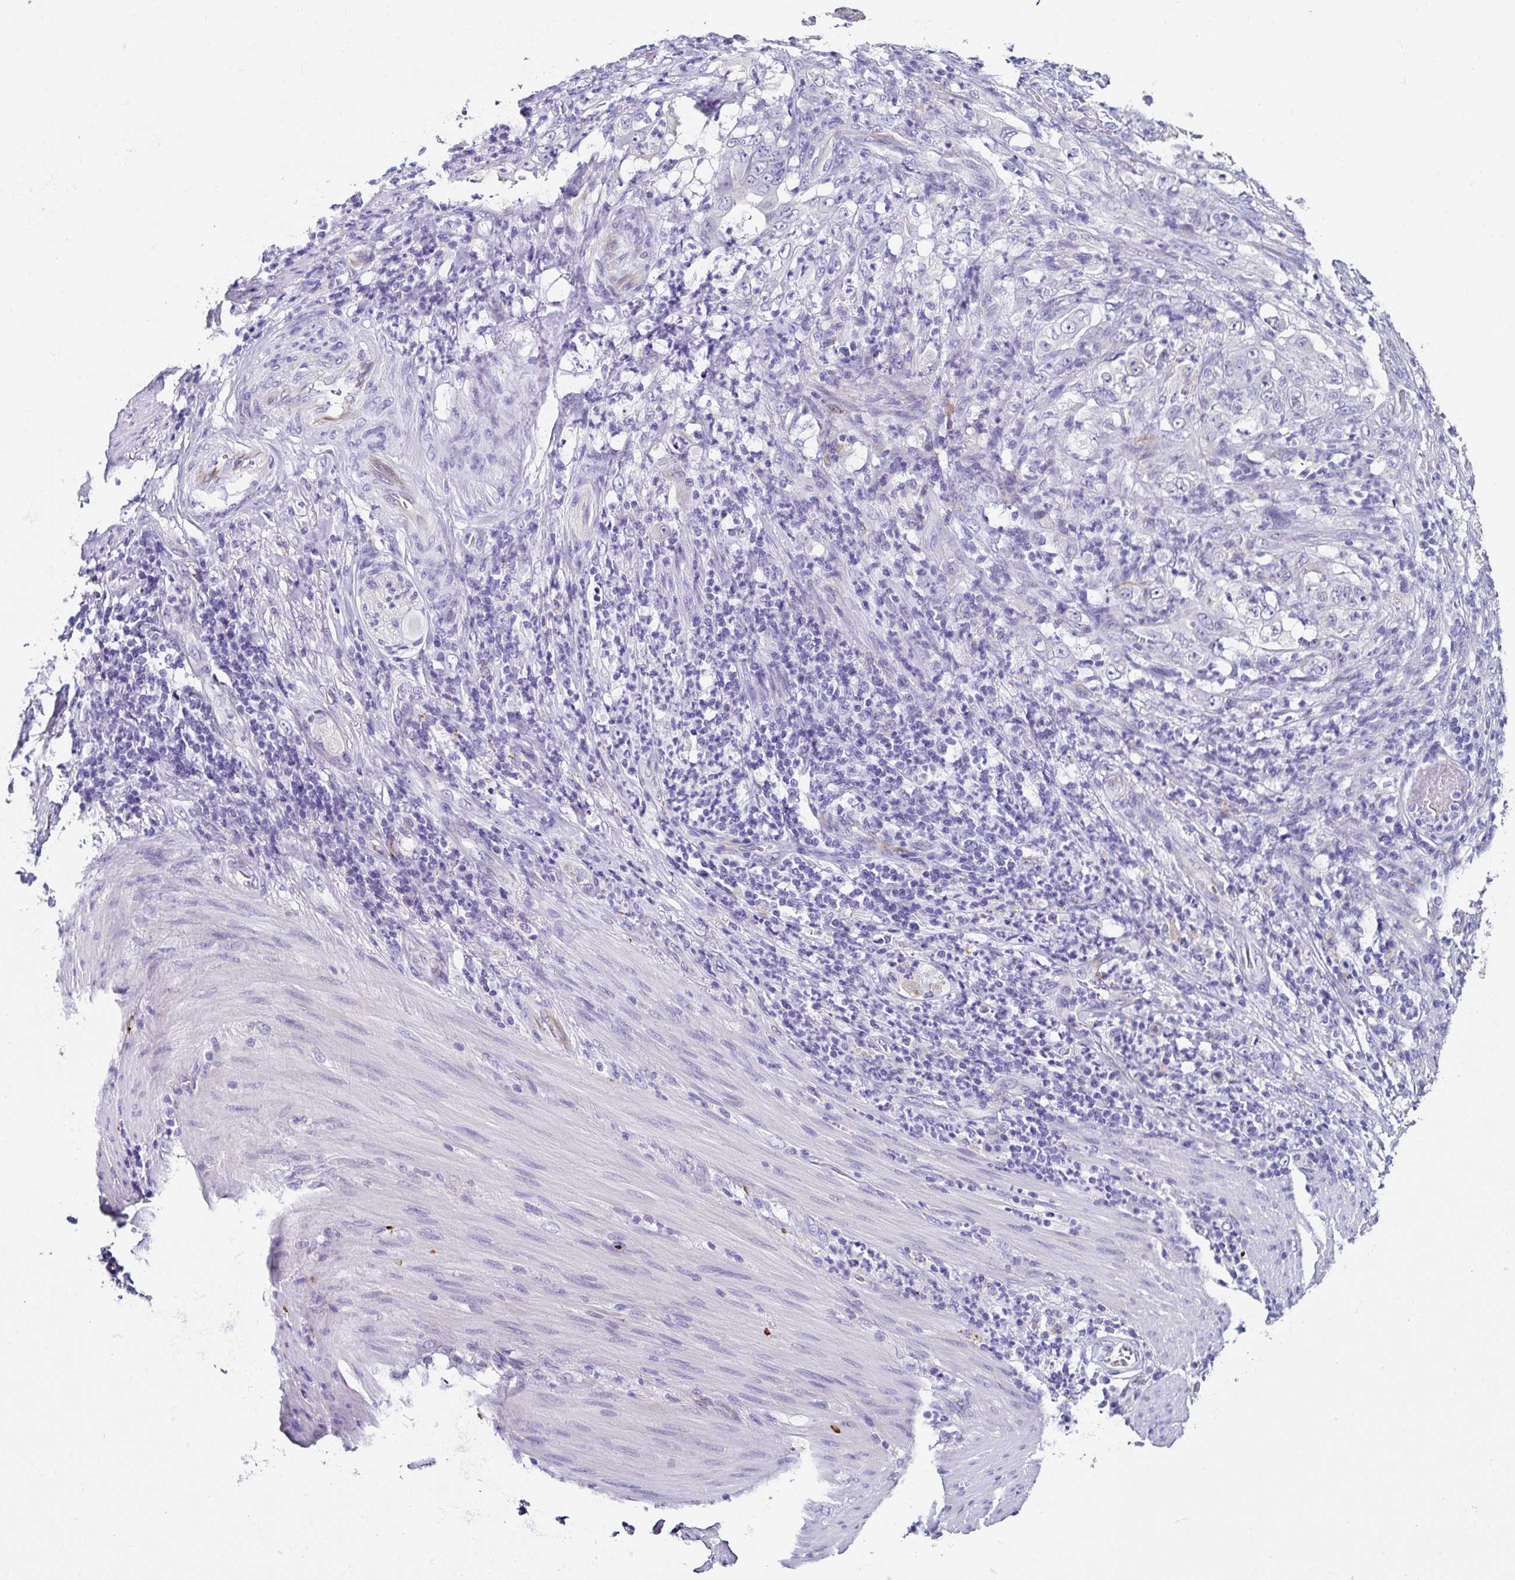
{"staining": {"intensity": "negative", "quantity": "none", "location": "none"}, "tissue": "stomach cancer", "cell_type": "Tumor cells", "image_type": "cancer", "snomed": [{"axis": "morphology", "description": "Adenocarcinoma, NOS"}, {"axis": "topography", "description": "Stomach"}], "caption": "DAB (3,3'-diaminobenzidine) immunohistochemical staining of stomach cancer (adenocarcinoma) reveals no significant staining in tumor cells.", "gene": "TMPRSS11E", "patient": {"sex": "female", "age": 73}}